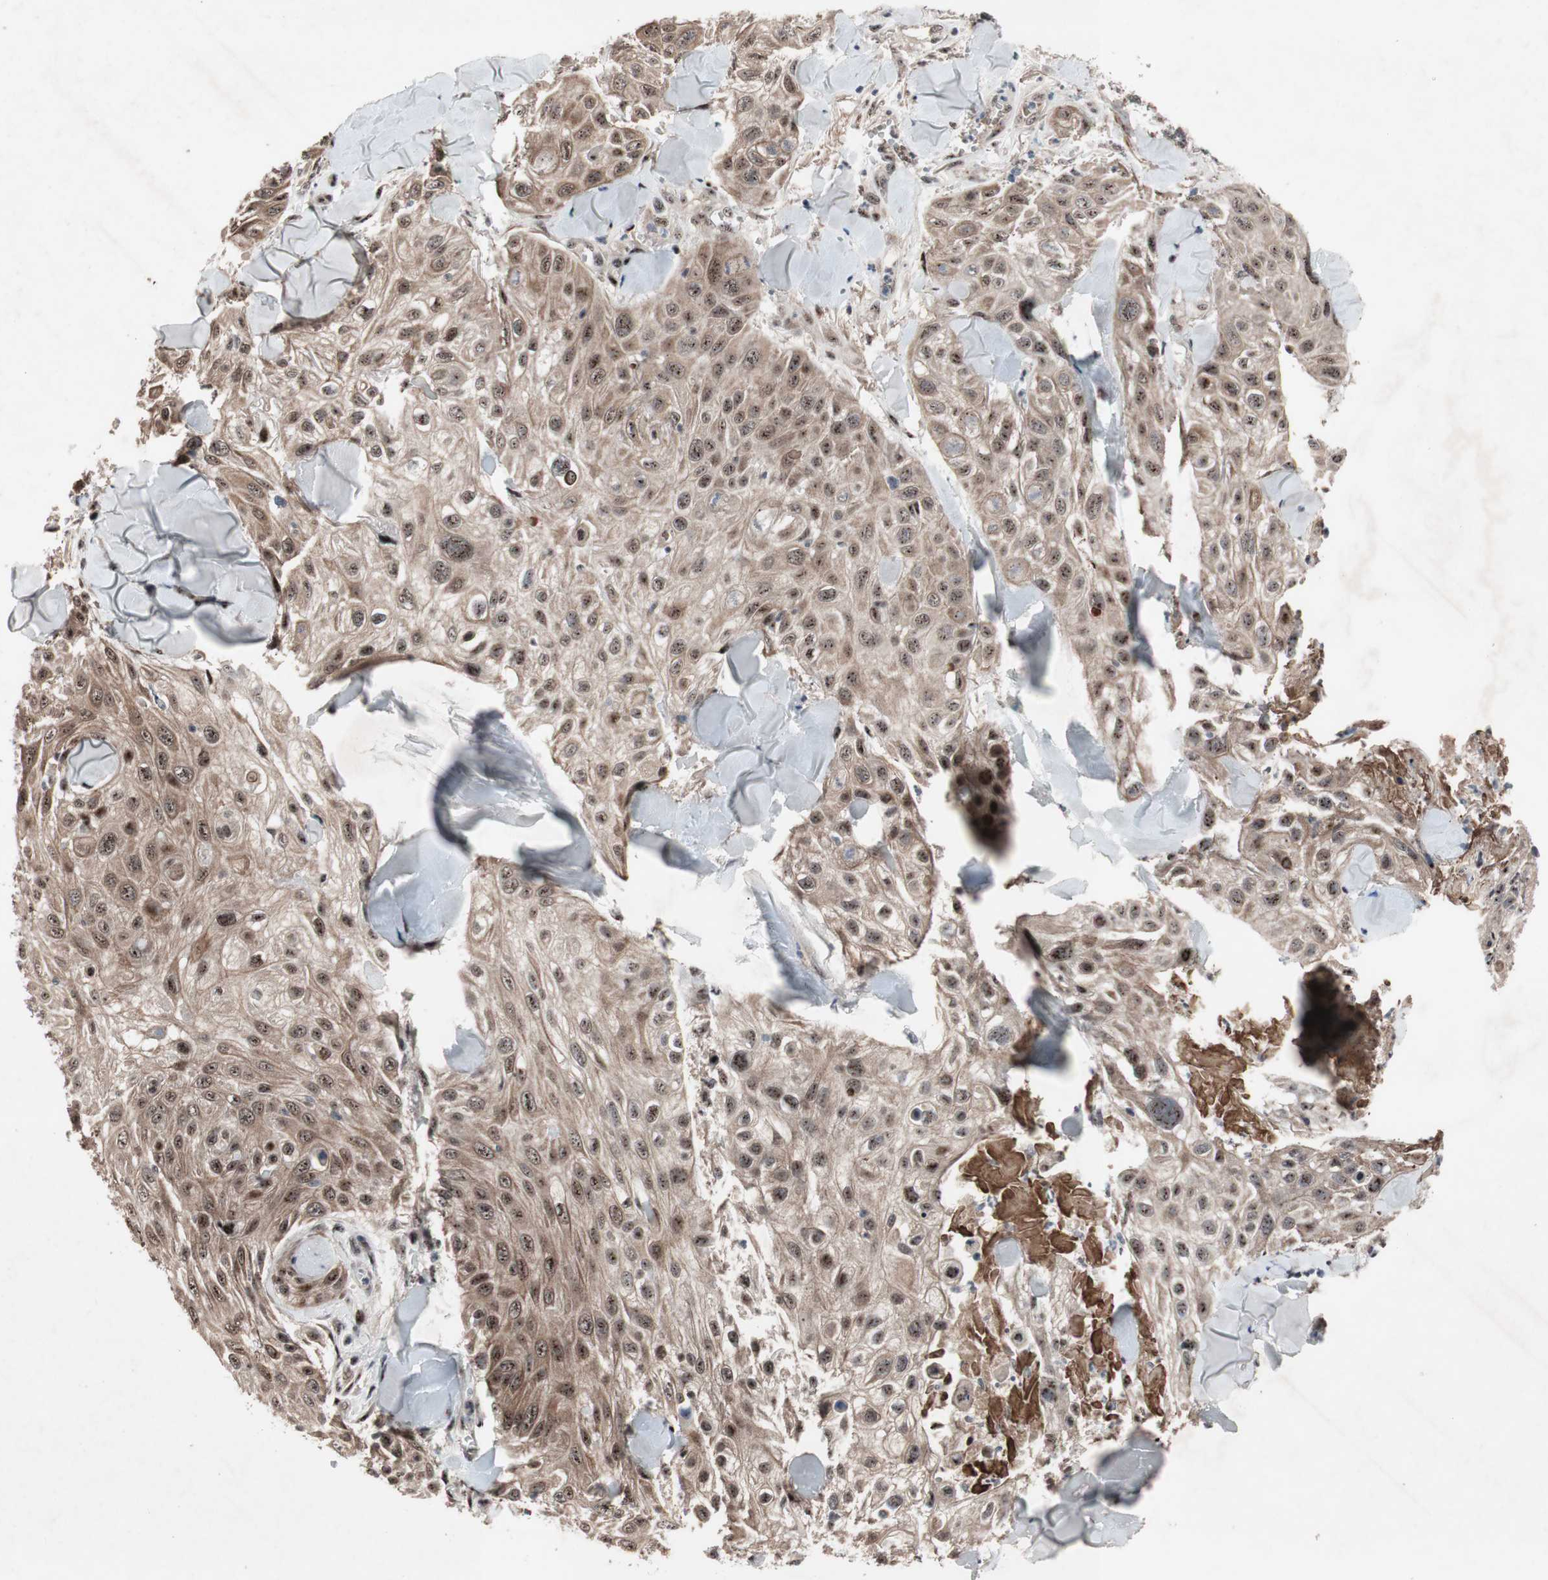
{"staining": {"intensity": "moderate", "quantity": ">75%", "location": "cytoplasmic/membranous,nuclear"}, "tissue": "skin cancer", "cell_type": "Tumor cells", "image_type": "cancer", "snomed": [{"axis": "morphology", "description": "Squamous cell carcinoma, NOS"}, {"axis": "topography", "description": "Skin"}], "caption": "High-magnification brightfield microscopy of skin squamous cell carcinoma stained with DAB (brown) and counterstained with hematoxylin (blue). tumor cells exhibit moderate cytoplasmic/membranous and nuclear staining is appreciated in approximately>75% of cells.", "gene": "SOX7", "patient": {"sex": "male", "age": 86}}